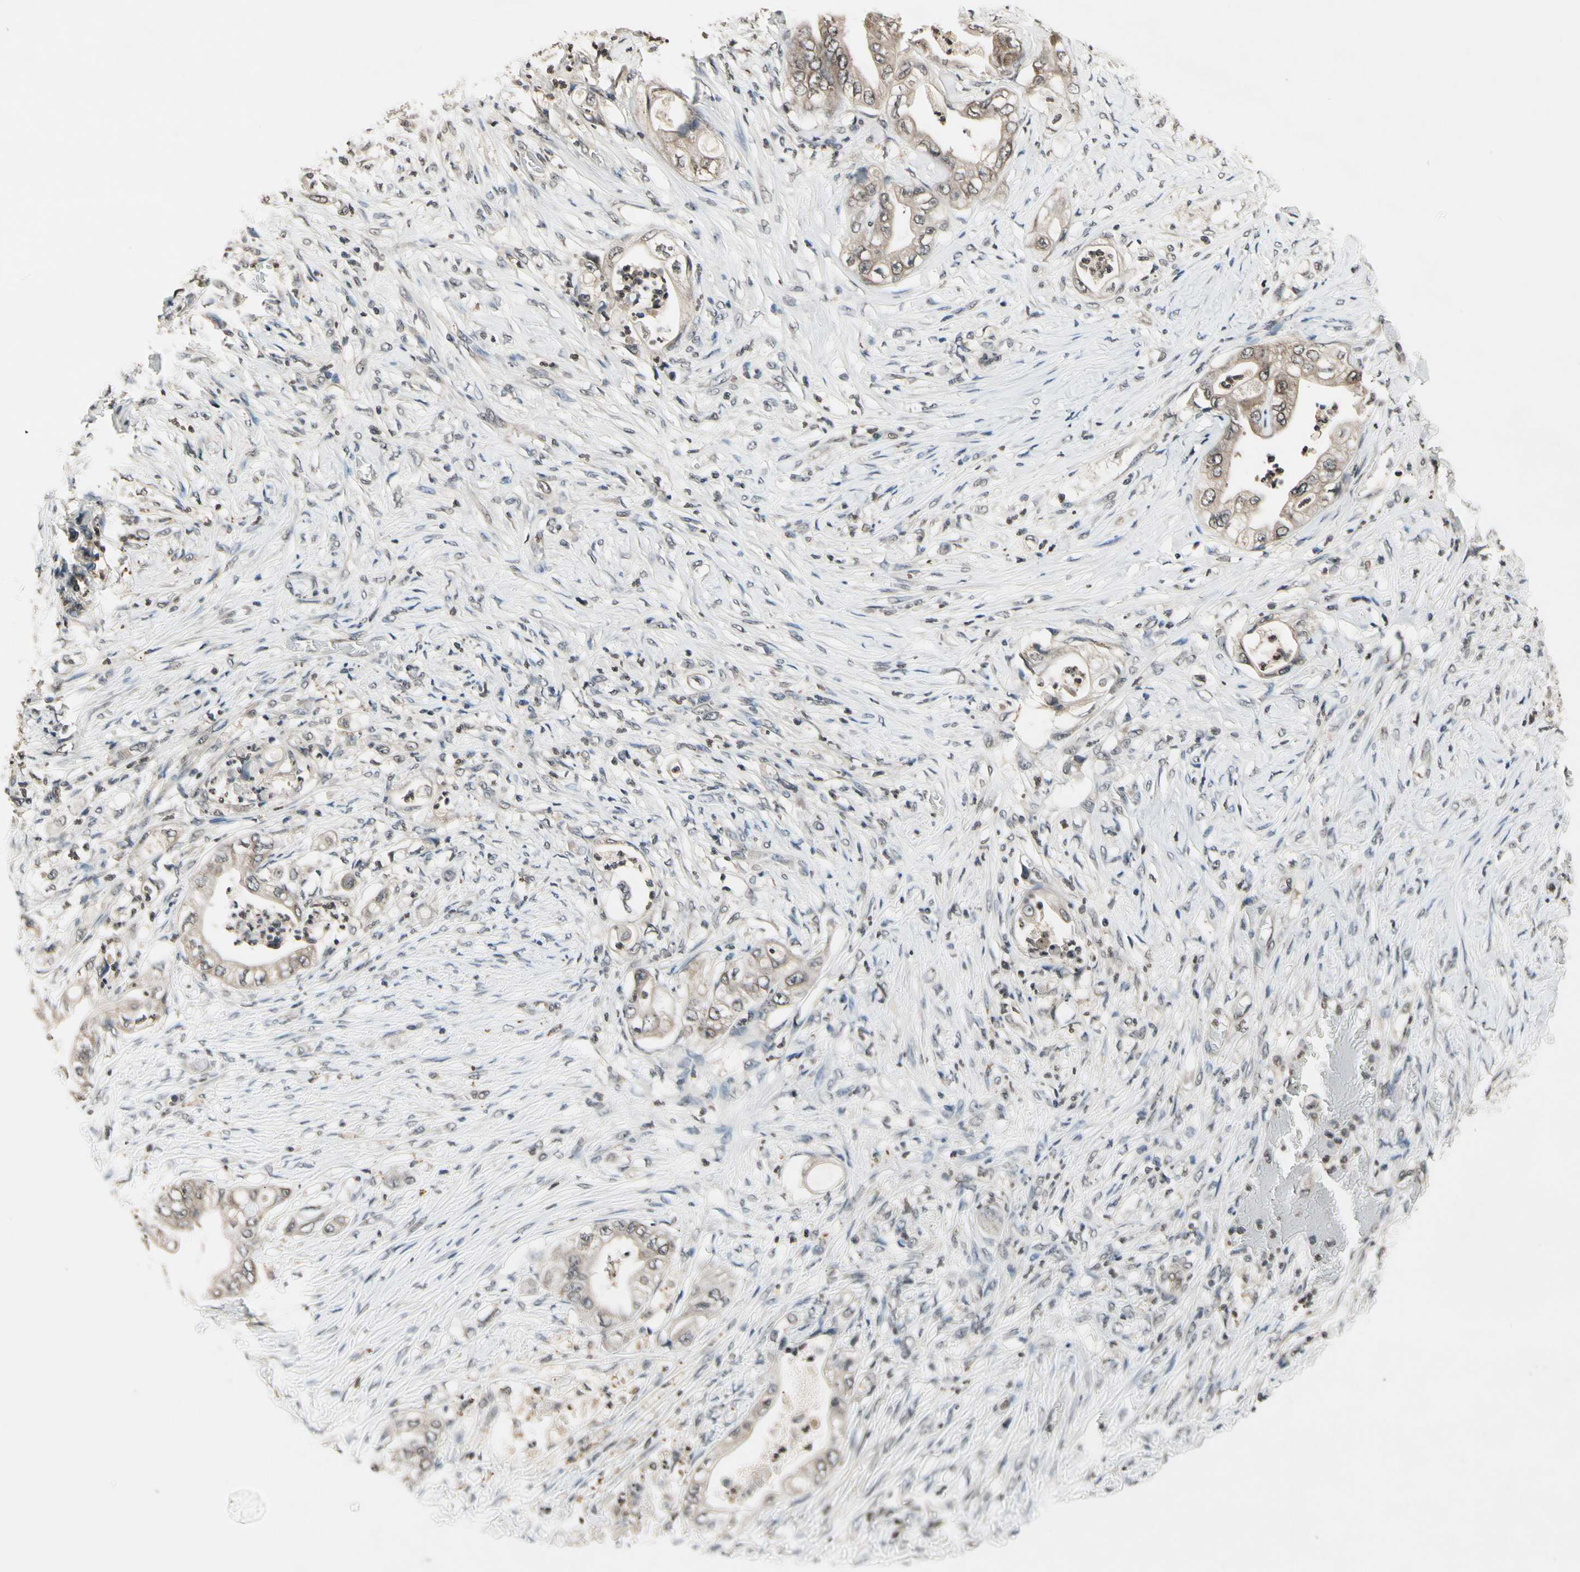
{"staining": {"intensity": "moderate", "quantity": ">75%", "location": "cytoplasmic/membranous"}, "tissue": "stomach cancer", "cell_type": "Tumor cells", "image_type": "cancer", "snomed": [{"axis": "morphology", "description": "Adenocarcinoma, NOS"}, {"axis": "topography", "description": "Stomach"}], "caption": "Stomach cancer (adenocarcinoma) stained for a protein demonstrates moderate cytoplasmic/membranous positivity in tumor cells.", "gene": "GCLC", "patient": {"sex": "female", "age": 73}}